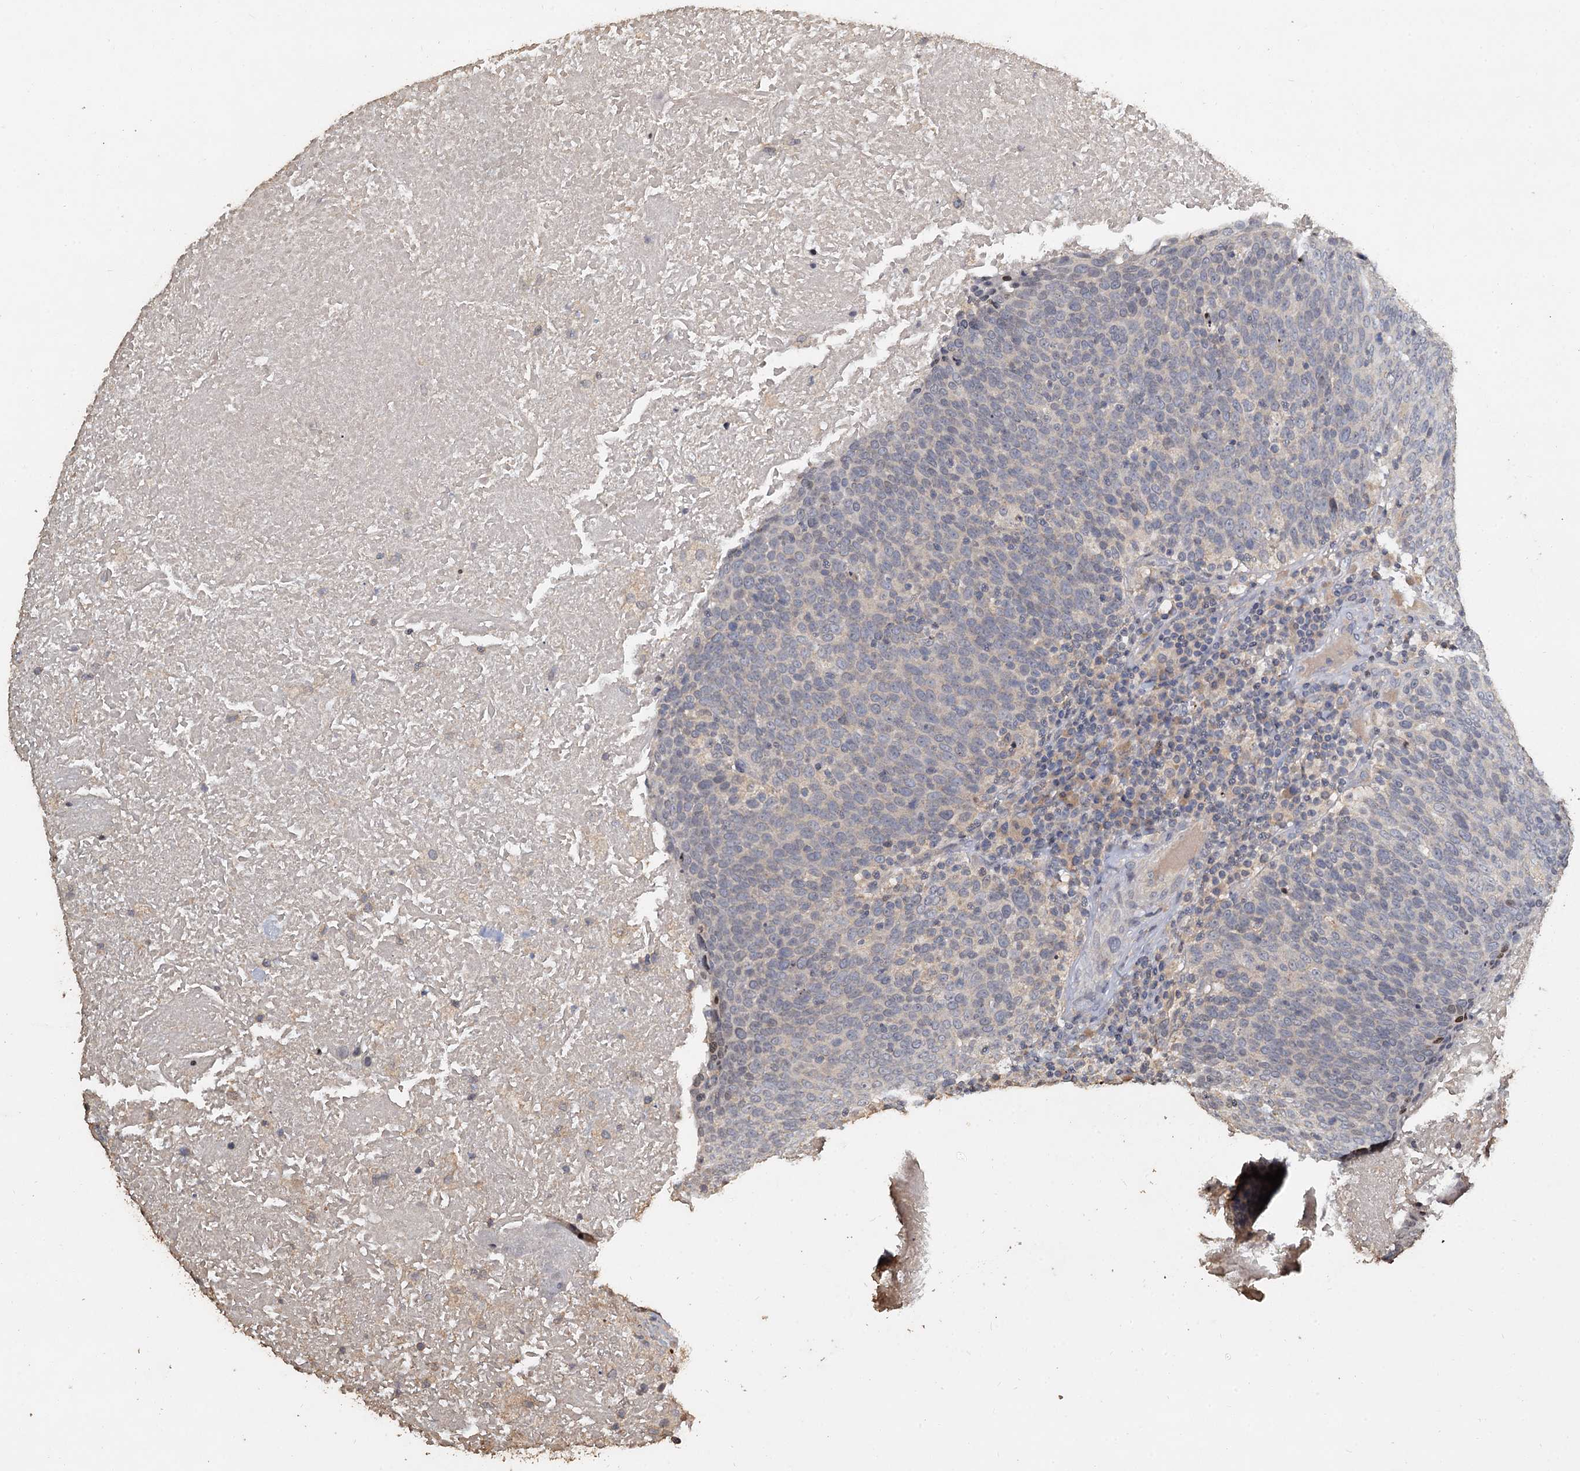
{"staining": {"intensity": "negative", "quantity": "none", "location": "none"}, "tissue": "head and neck cancer", "cell_type": "Tumor cells", "image_type": "cancer", "snomed": [{"axis": "morphology", "description": "Squamous cell carcinoma, NOS"}, {"axis": "morphology", "description": "Squamous cell carcinoma, metastatic, NOS"}, {"axis": "topography", "description": "Lymph node"}, {"axis": "topography", "description": "Head-Neck"}], "caption": "A histopathology image of human head and neck metastatic squamous cell carcinoma is negative for staining in tumor cells.", "gene": "CCDC61", "patient": {"sex": "male", "age": 62}}